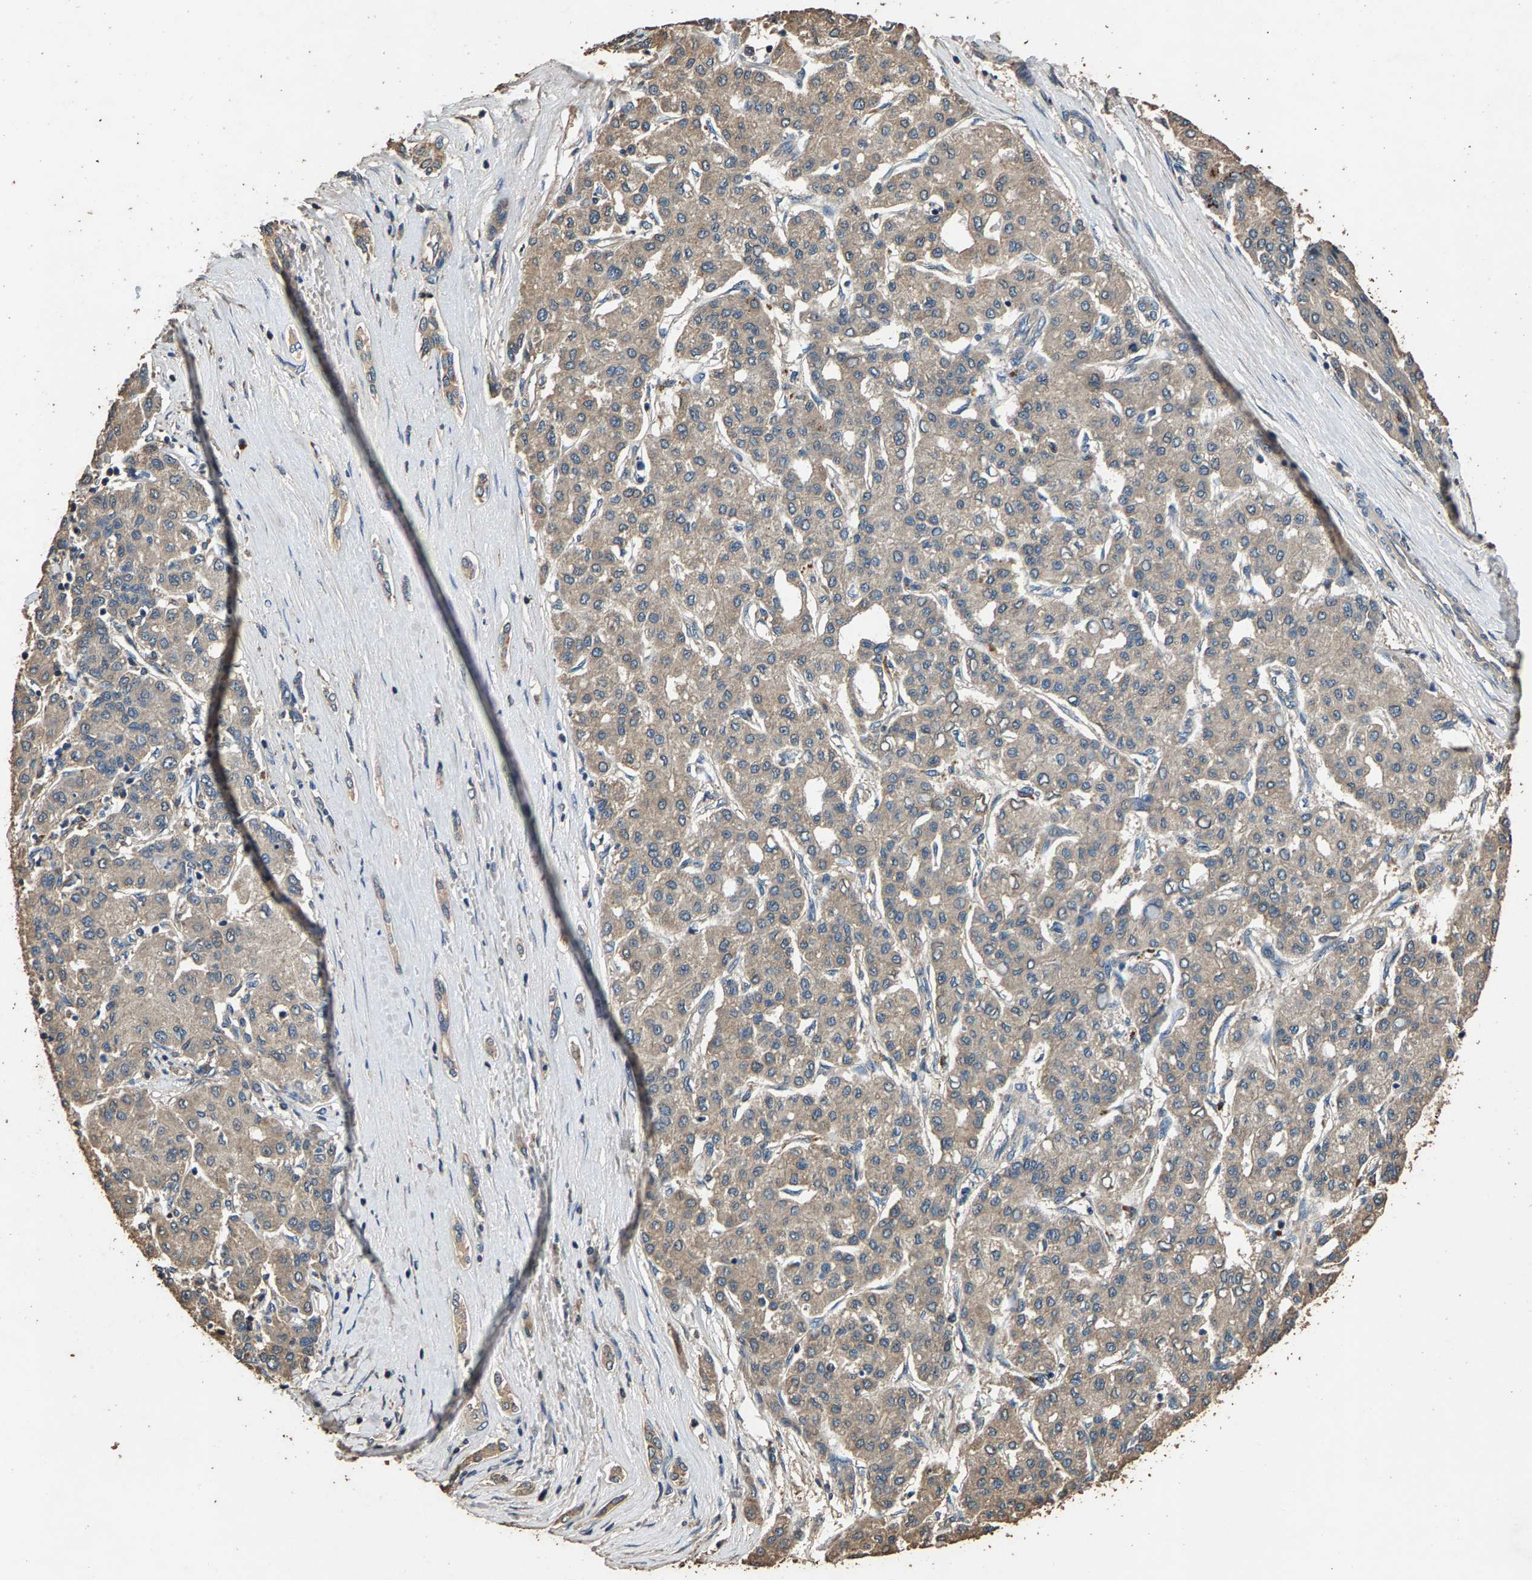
{"staining": {"intensity": "weak", "quantity": ">75%", "location": "cytoplasmic/membranous"}, "tissue": "liver cancer", "cell_type": "Tumor cells", "image_type": "cancer", "snomed": [{"axis": "morphology", "description": "Carcinoma, Hepatocellular, NOS"}, {"axis": "topography", "description": "Liver"}], "caption": "Protein staining reveals weak cytoplasmic/membranous expression in approximately >75% of tumor cells in liver cancer (hepatocellular carcinoma).", "gene": "MRPL27", "patient": {"sex": "male", "age": 65}}